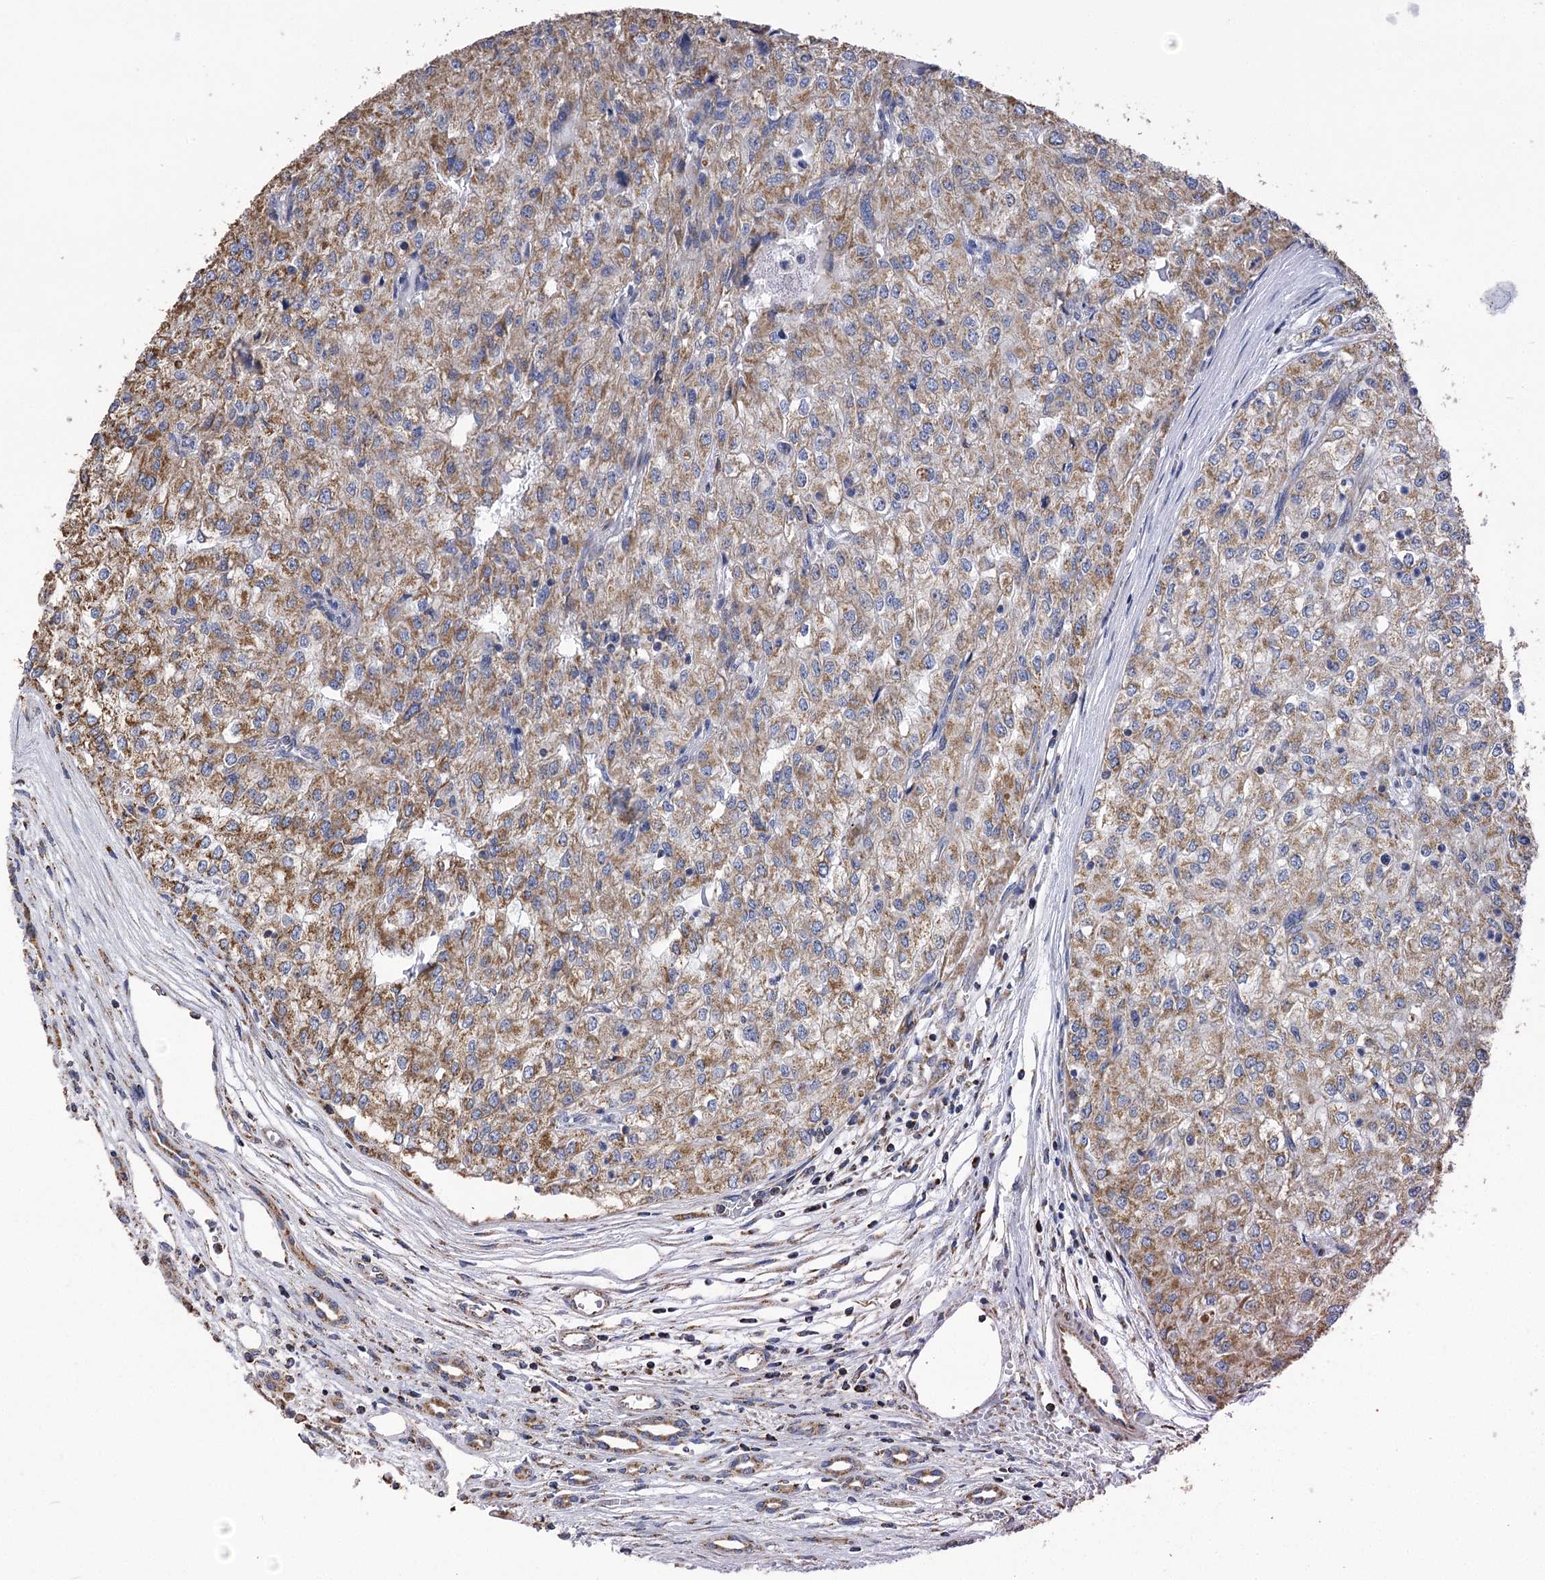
{"staining": {"intensity": "moderate", "quantity": ">75%", "location": "cytoplasmic/membranous"}, "tissue": "renal cancer", "cell_type": "Tumor cells", "image_type": "cancer", "snomed": [{"axis": "morphology", "description": "Adenocarcinoma, NOS"}, {"axis": "topography", "description": "Kidney"}], "caption": "This photomicrograph exhibits IHC staining of human renal cancer, with medium moderate cytoplasmic/membranous expression in approximately >75% of tumor cells.", "gene": "CCDC73", "patient": {"sex": "female", "age": 54}}